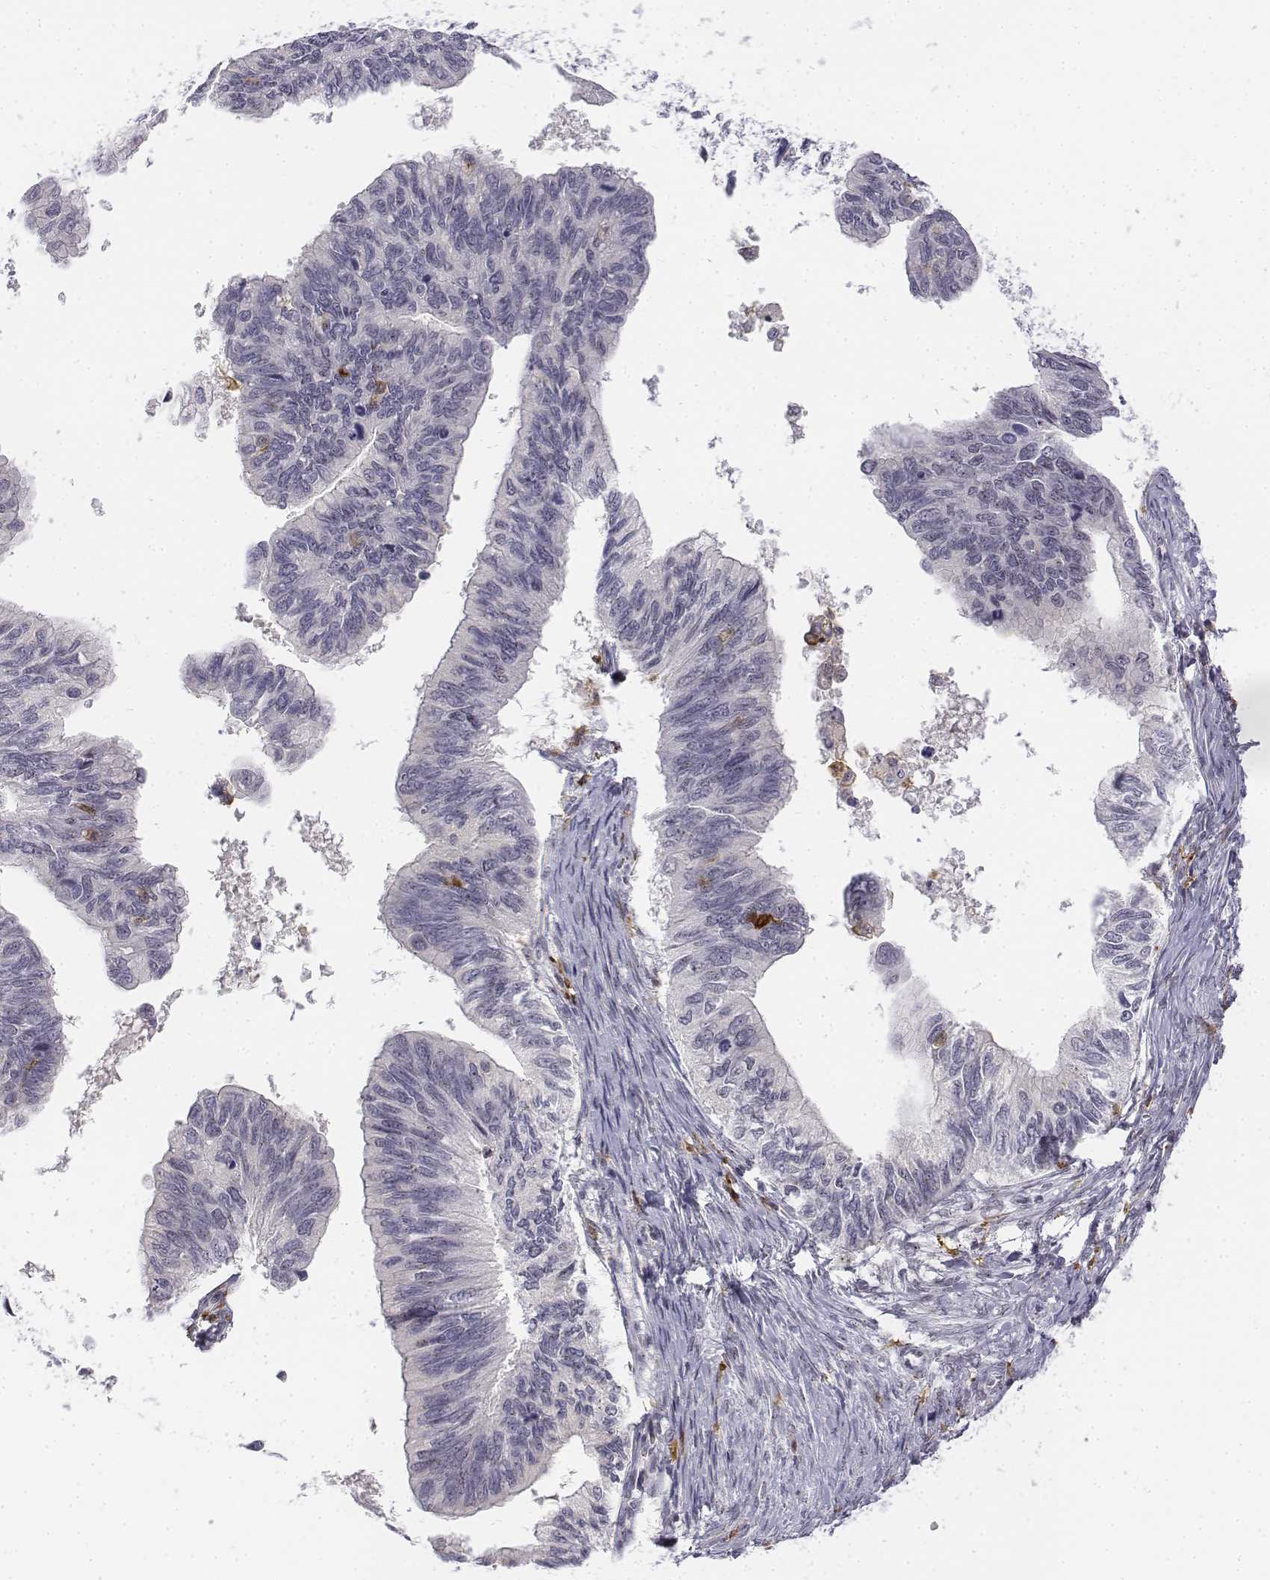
{"staining": {"intensity": "negative", "quantity": "none", "location": "none"}, "tissue": "ovarian cancer", "cell_type": "Tumor cells", "image_type": "cancer", "snomed": [{"axis": "morphology", "description": "Cystadenocarcinoma, mucinous, NOS"}, {"axis": "topography", "description": "Ovary"}], "caption": "The photomicrograph exhibits no significant staining in tumor cells of mucinous cystadenocarcinoma (ovarian).", "gene": "CD14", "patient": {"sex": "female", "age": 76}}